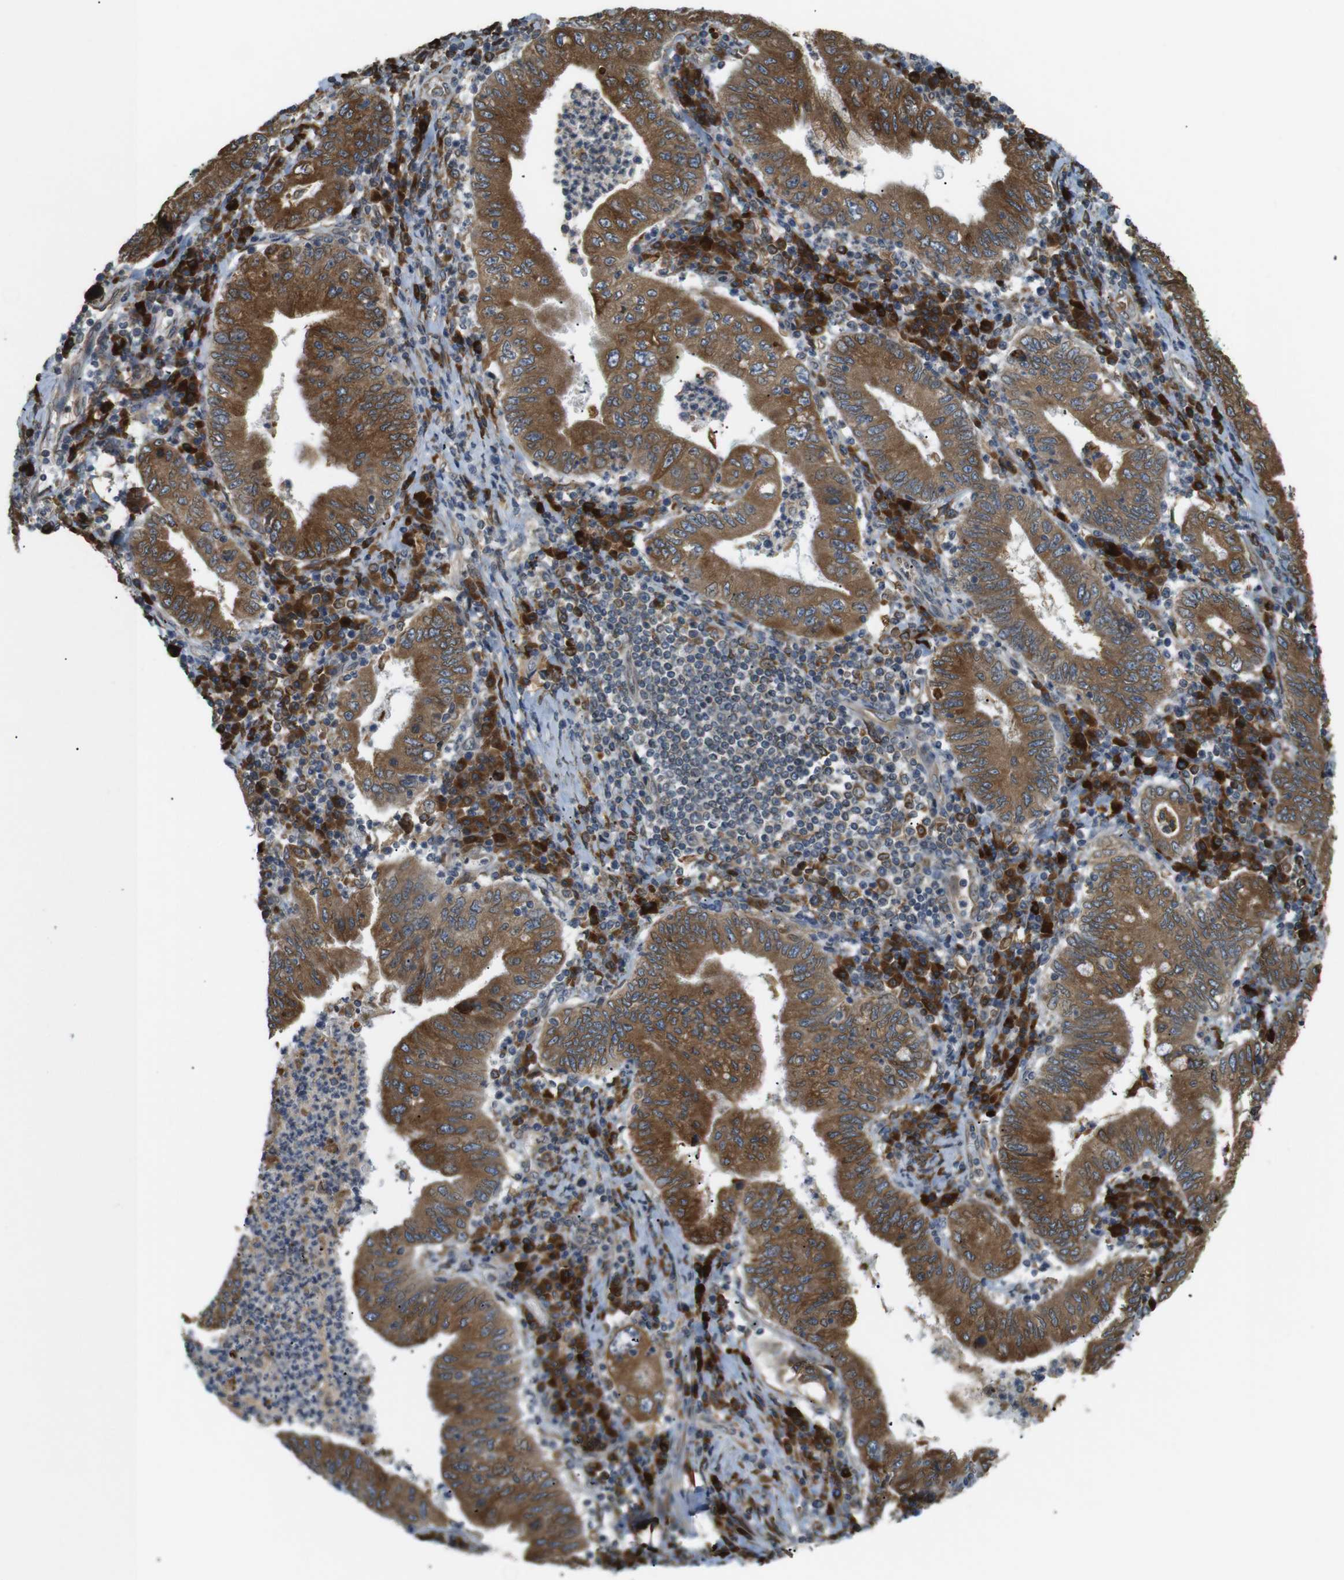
{"staining": {"intensity": "moderate", "quantity": ">75%", "location": "cytoplasmic/membranous"}, "tissue": "stomach cancer", "cell_type": "Tumor cells", "image_type": "cancer", "snomed": [{"axis": "morphology", "description": "Normal tissue, NOS"}, {"axis": "morphology", "description": "Adenocarcinoma, NOS"}, {"axis": "topography", "description": "Esophagus"}, {"axis": "topography", "description": "Stomach, upper"}, {"axis": "topography", "description": "Peripheral nerve tissue"}], "caption": "Stomach cancer stained for a protein exhibits moderate cytoplasmic/membranous positivity in tumor cells.", "gene": "TMED4", "patient": {"sex": "male", "age": 62}}